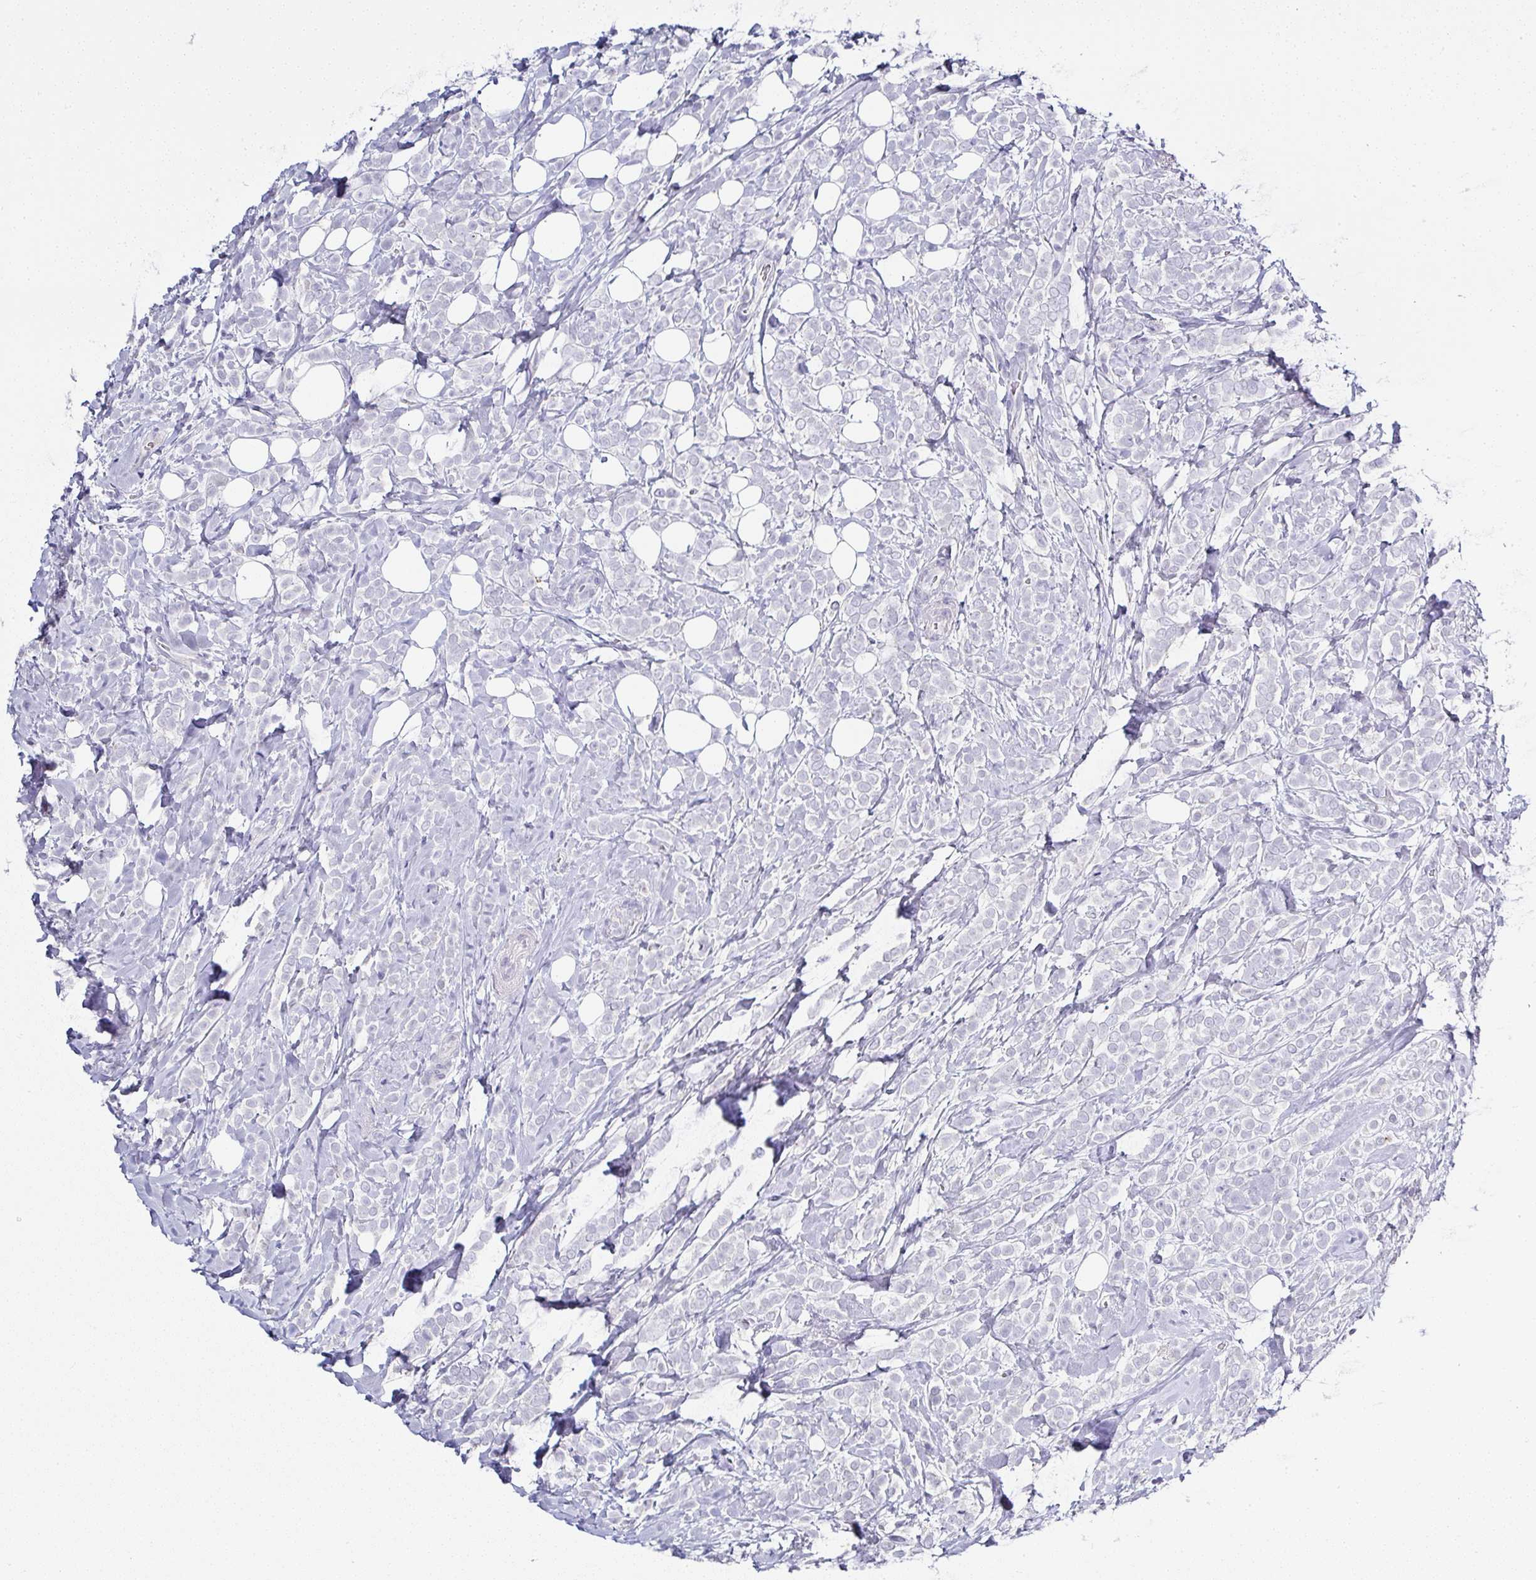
{"staining": {"intensity": "negative", "quantity": "none", "location": "none"}, "tissue": "breast cancer", "cell_type": "Tumor cells", "image_type": "cancer", "snomed": [{"axis": "morphology", "description": "Lobular carcinoma"}, {"axis": "topography", "description": "Breast"}], "caption": "This is an immunohistochemistry (IHC) histopathology image of human breast lobular carcinoma. There is no expression in tumor cells.", "gene": "SERPINB3", "patient": {"sex": "female", "age": 49}}